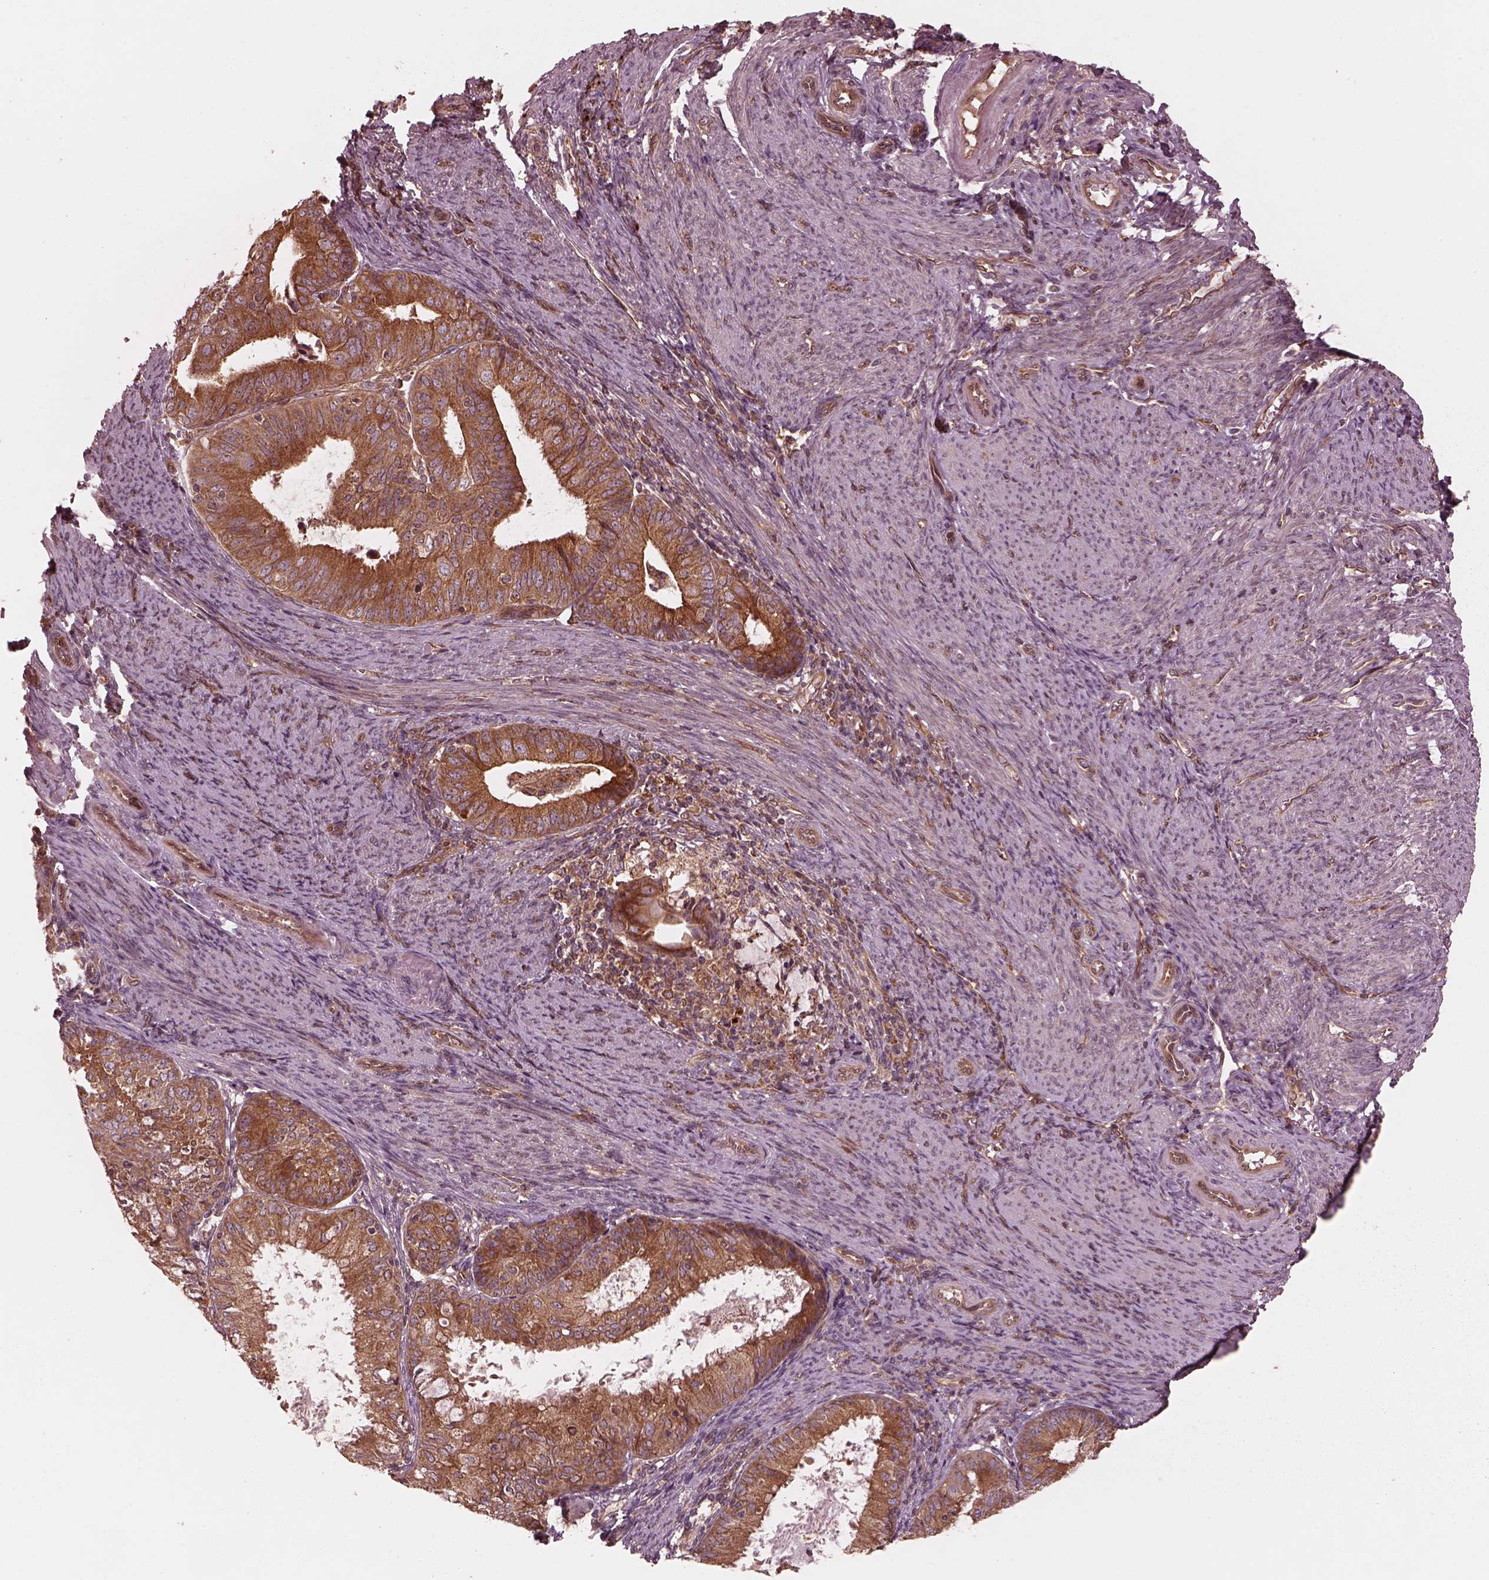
{"staining": {"intensity": "strong", "quantity": ">75%", "location": "cytoplasmic/membranous"}, "tissue": "endometrial cancer", "cell_type": "Tumor cells", "image_type": "cancer", "snomed": [{"axis": "morphology", "description": "Adenocarcinoma, NOS"}, {"axis": "topography", "description": "Endometrium"}], "caption": "Immunohistochemical staining of human endometrial cancer shows high levels of strong cytoplasmic/membranous protein positivity in approximately >75% of tumor cells.", "gene": "PIK3R2", "patient": {"sex": "female", "age": 57}}